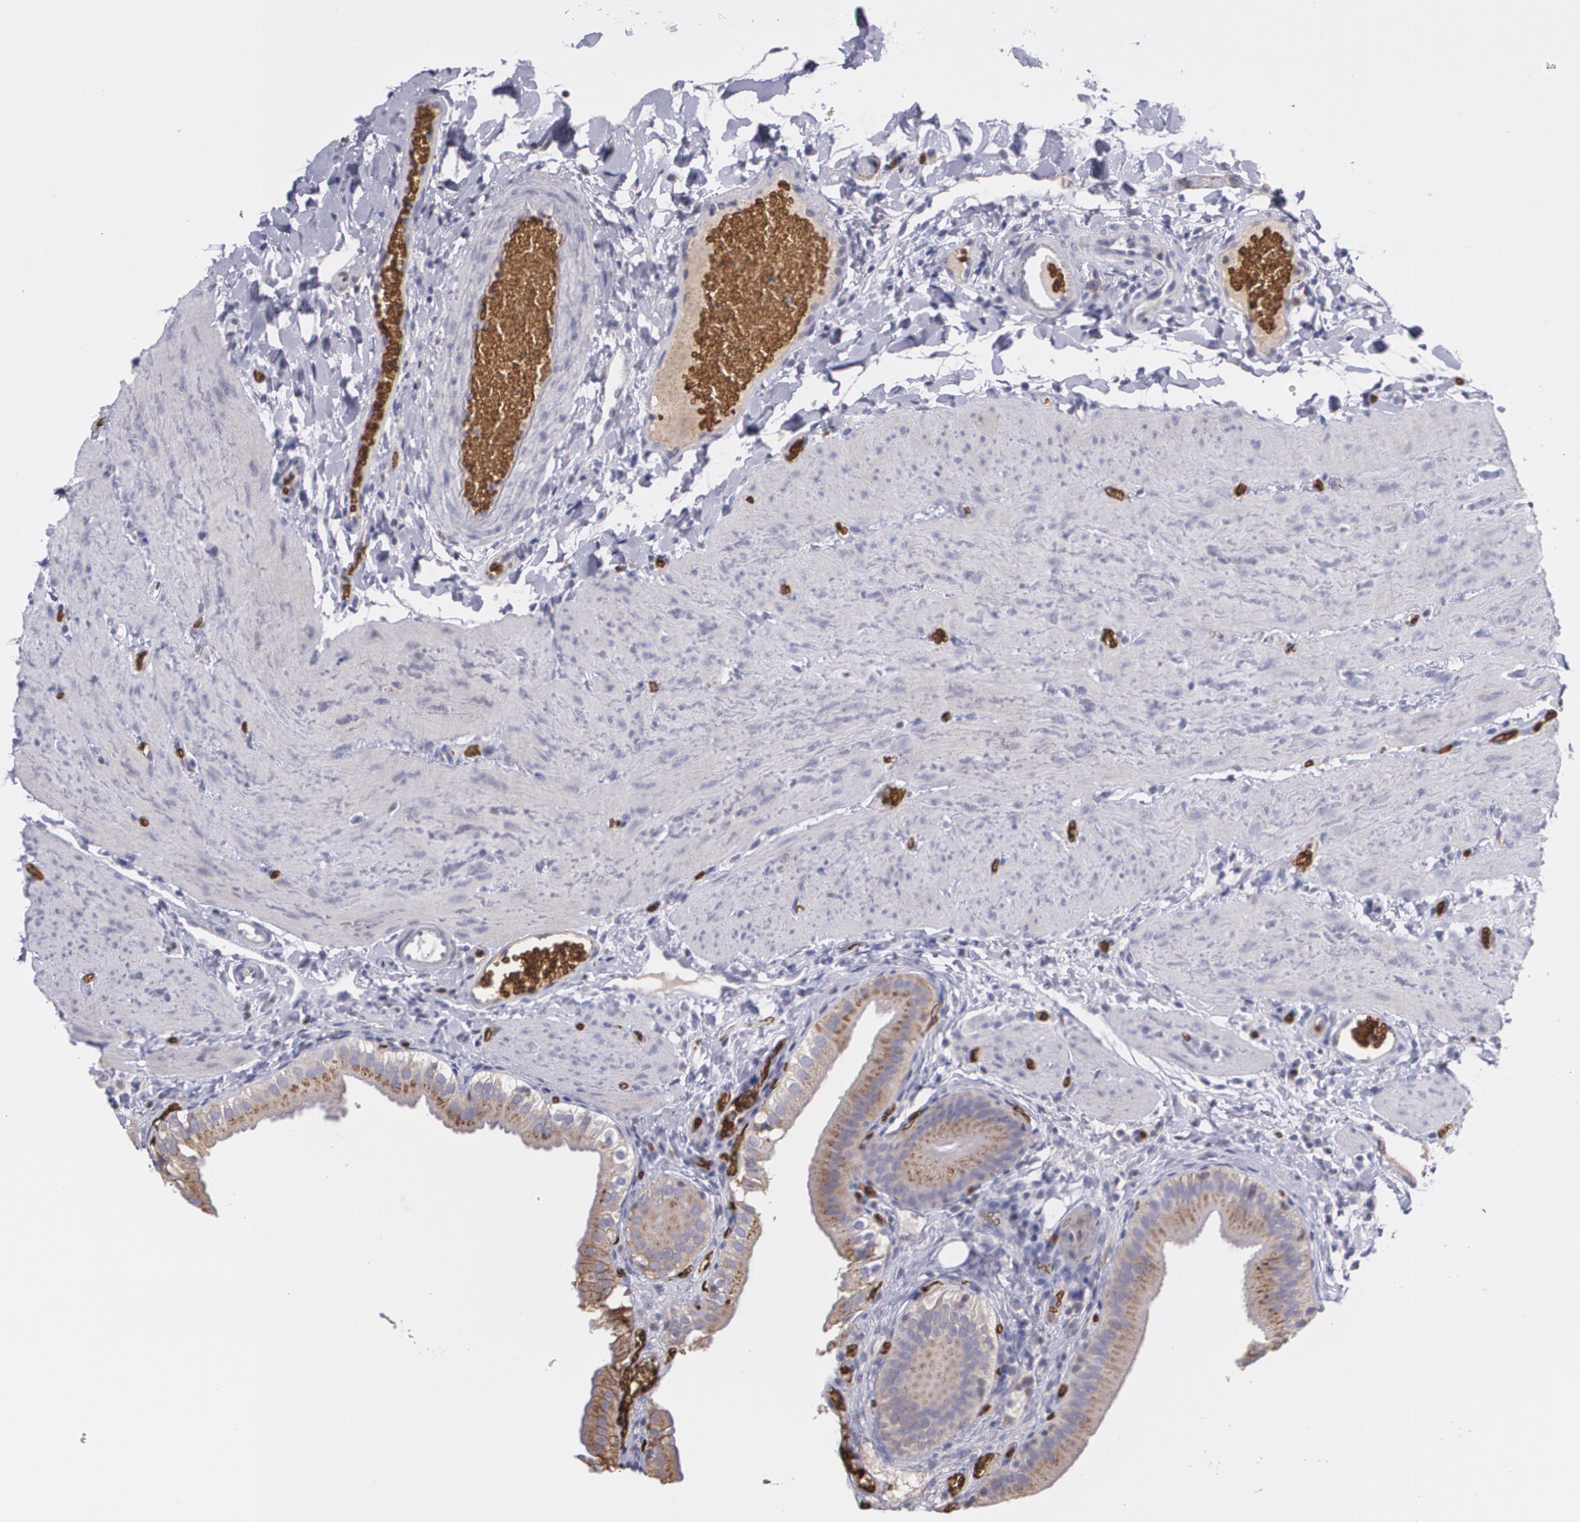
{"staining": {"intensity": "moderate", "quantity": ">75%", "location": "cytoplasmic/membranous"}, "tissue": "gallbladder", "cell_type": "Glandular cells", "image_type": "normal", "snomed": [{"axis": "morphology", "description": "Normal tissue, NOS"}, {"axis": "topography", "description": "Gallbladder"}], "caption": "Immunohistochemistry of normal gallbladder reveals medium levels of moderate cytoplasmic/membranous expression in about >75% of glandular cells.", "gene": "SLC2A1", "patient": {"sex": "female", "age": 24}}